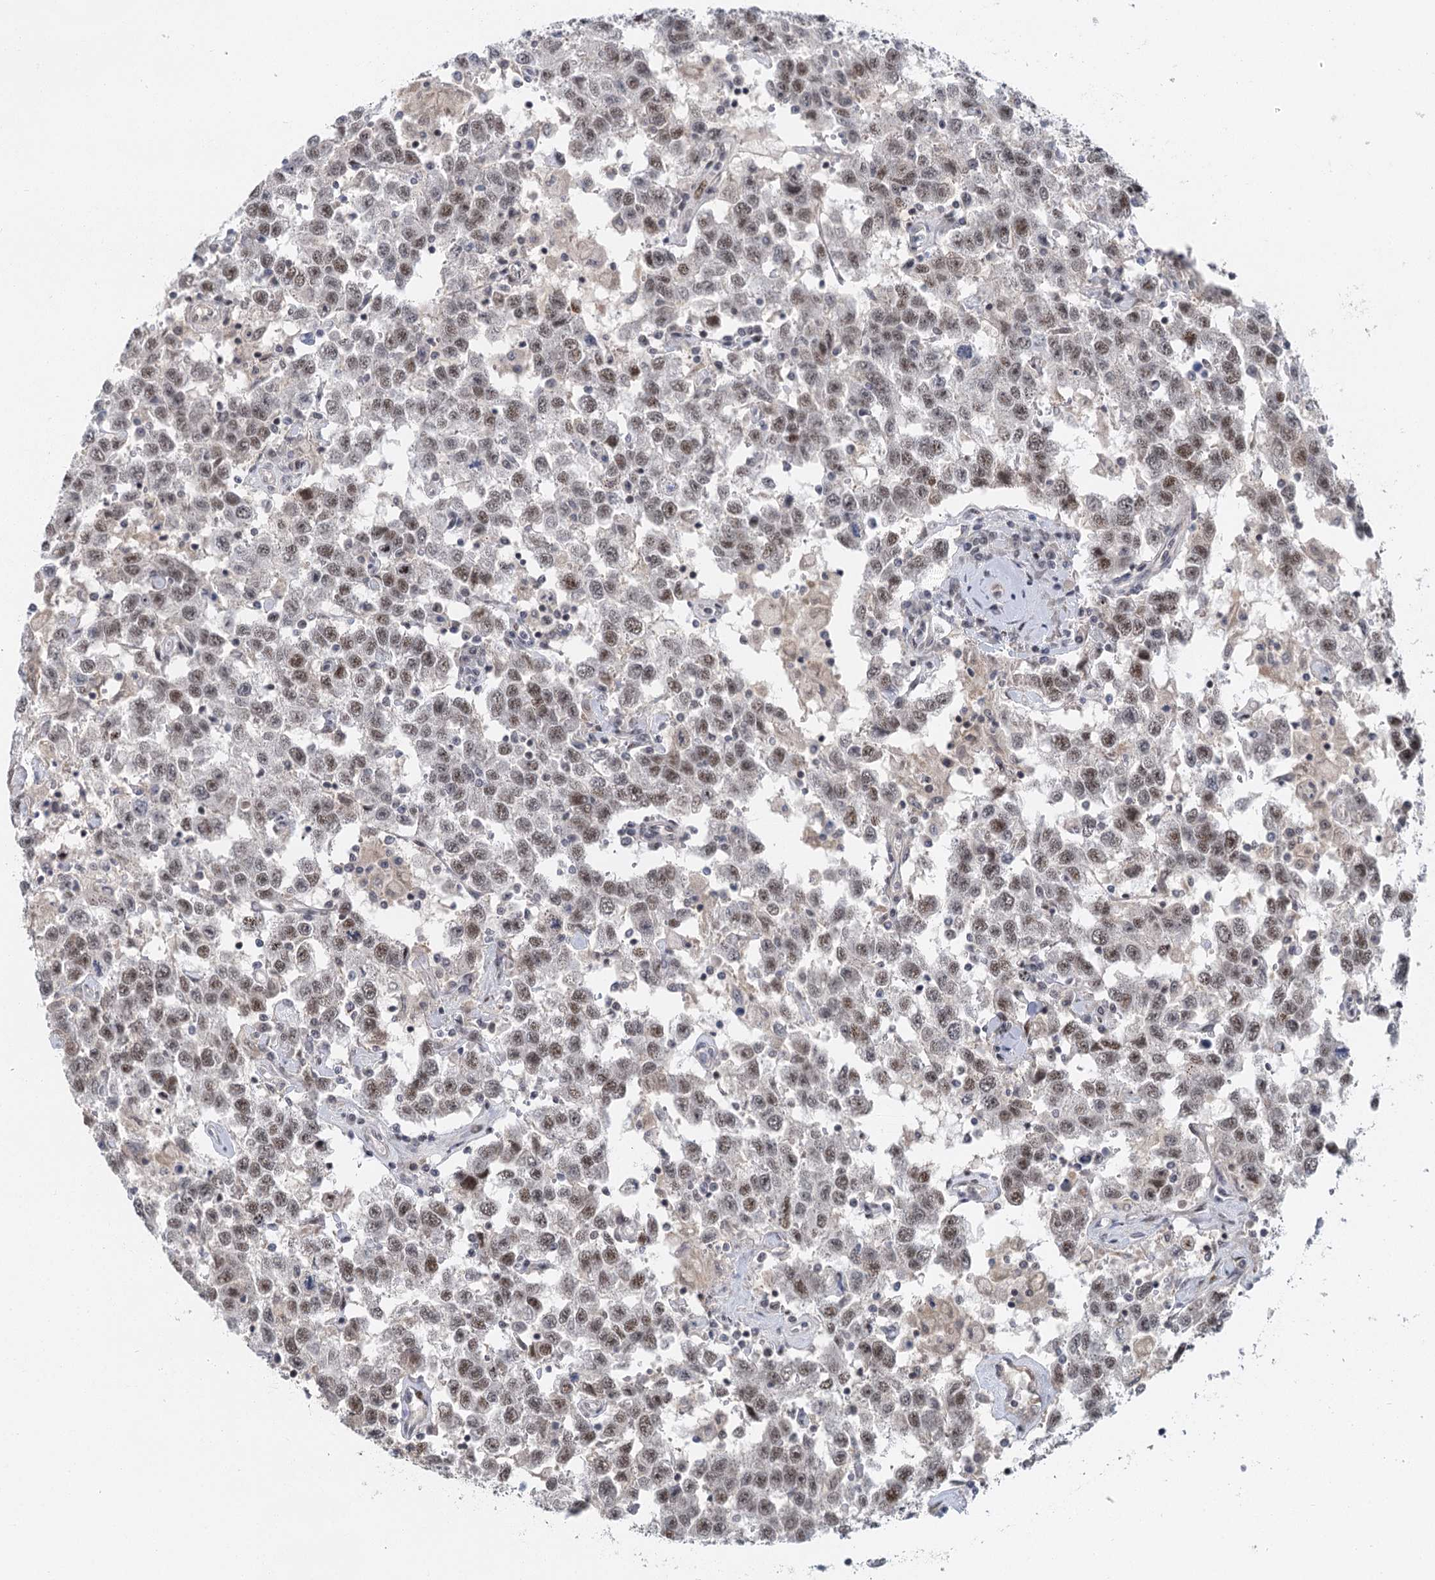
{"staining": {"intensity": "weak", "quantity": "25%-75%", "location": "nuclear"}, "tissue": "testis cancer", "cell_type": "Tumor cells", "image_type": "cancer", "snomed": [{"axis": "morphology", "description": "Seminoma, NOS"}, {"axis": "topography", "description": "Testis"}], "caption": "Immunohistochemistry of human testis cancer (seminoma) demonstrates low levels of weak nuclear staining in about 25%-75% of tumor cells. (IHC, brightfield microscopy, high magnification).", "gene": "IL11RA", "patient": {"sex": "male", "age": 41}}